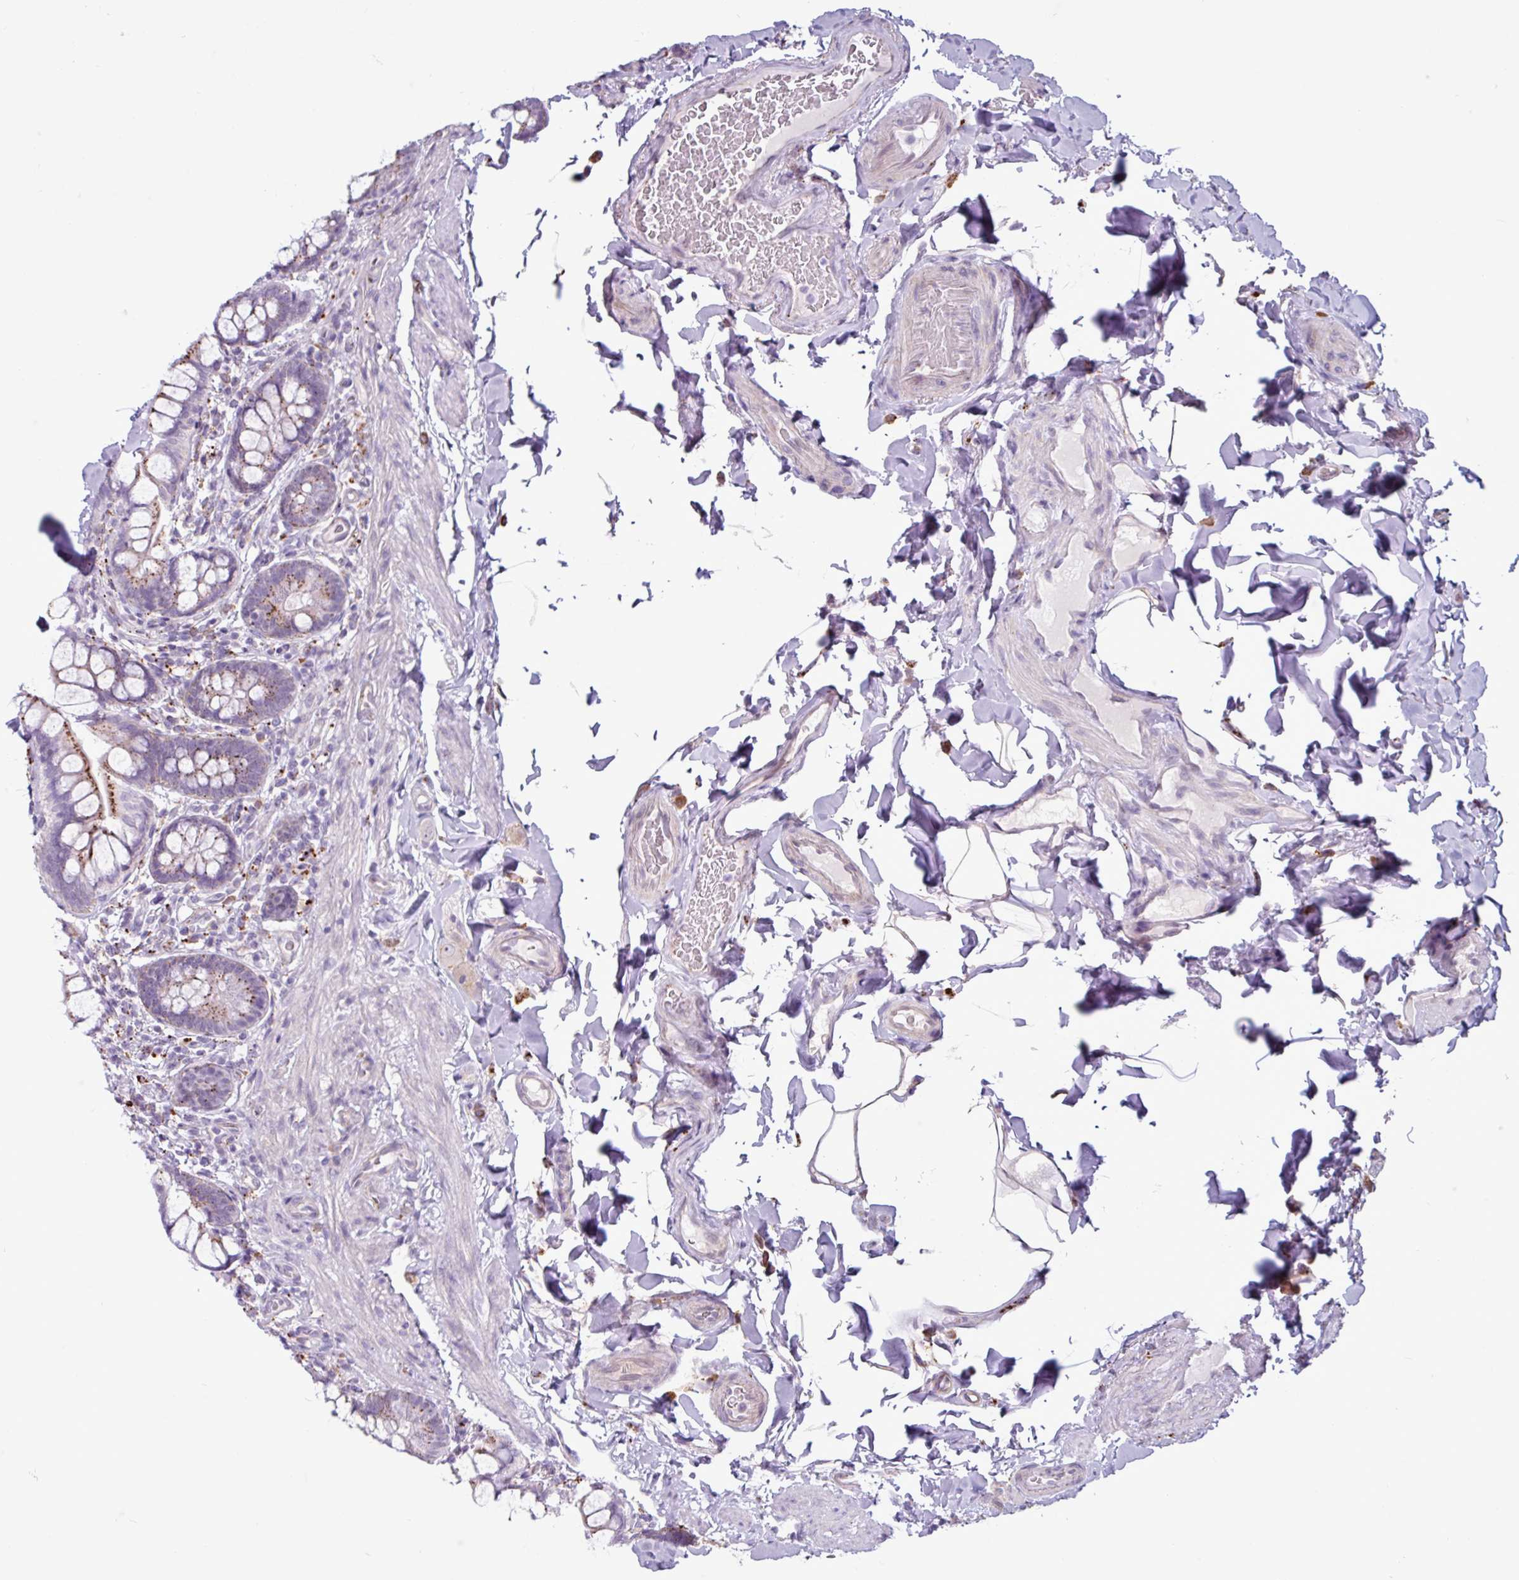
{"staining": {"intensity": "strong", "quantity": ">75%", "location": "cytoplasmic/membranous"}, "tissue": "small intestine", "cell_type": "Glandular cells", "image_type": "normal", "snomed": [{"axis": "morphology", "description": "Normal tissue, NOS"}, {"axis": "topography", "description": "Small intestine"}], "caption": "DAB (3,3'-diaminobenzidine) immunohistochemical staining of benign small intestine demonstrates strong cytoplasmic/membranous protein expression in about >75% of glandular cells.", "gene": "AMIGO2", "patient": {"sex": "male", "age": 70}}